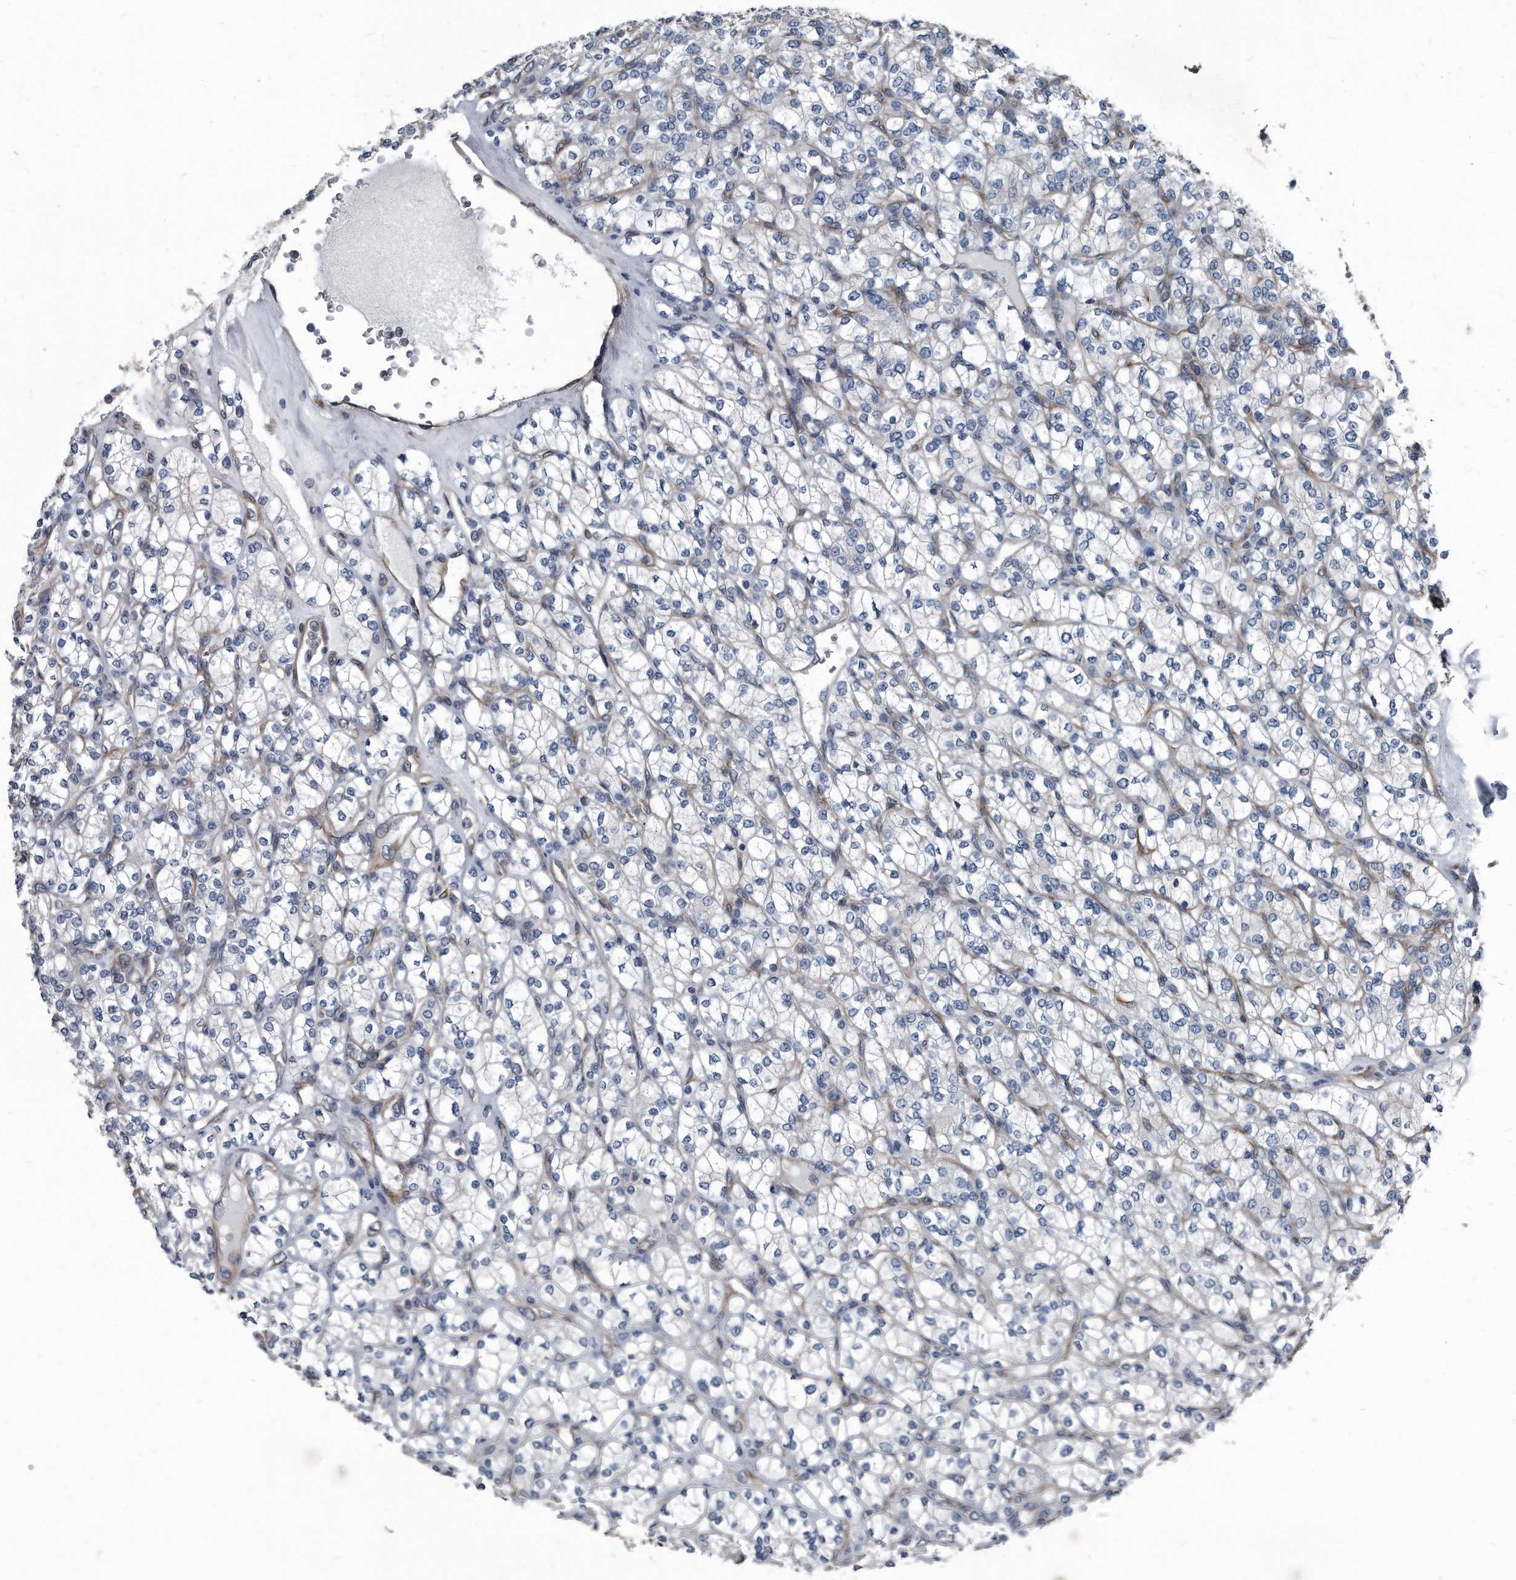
{"staining": {"intensity": "negative", "quantity": "none", "location": "none"}, "tissue": "renal cancer", "cell_type": "Tumor cells", "image_type": "cancer", "snomed": [{"axis": "morphology", "description": "Adenocarcinoma, NOS"}, {"axis": "topography", "description": "Kidney"}], "caption": "Immunohistochemical staining of human renal cancer reveals no significant positivity in tumor cells.", "gene": "PLEC", "patient": {"sex": "male", "age": 77}}